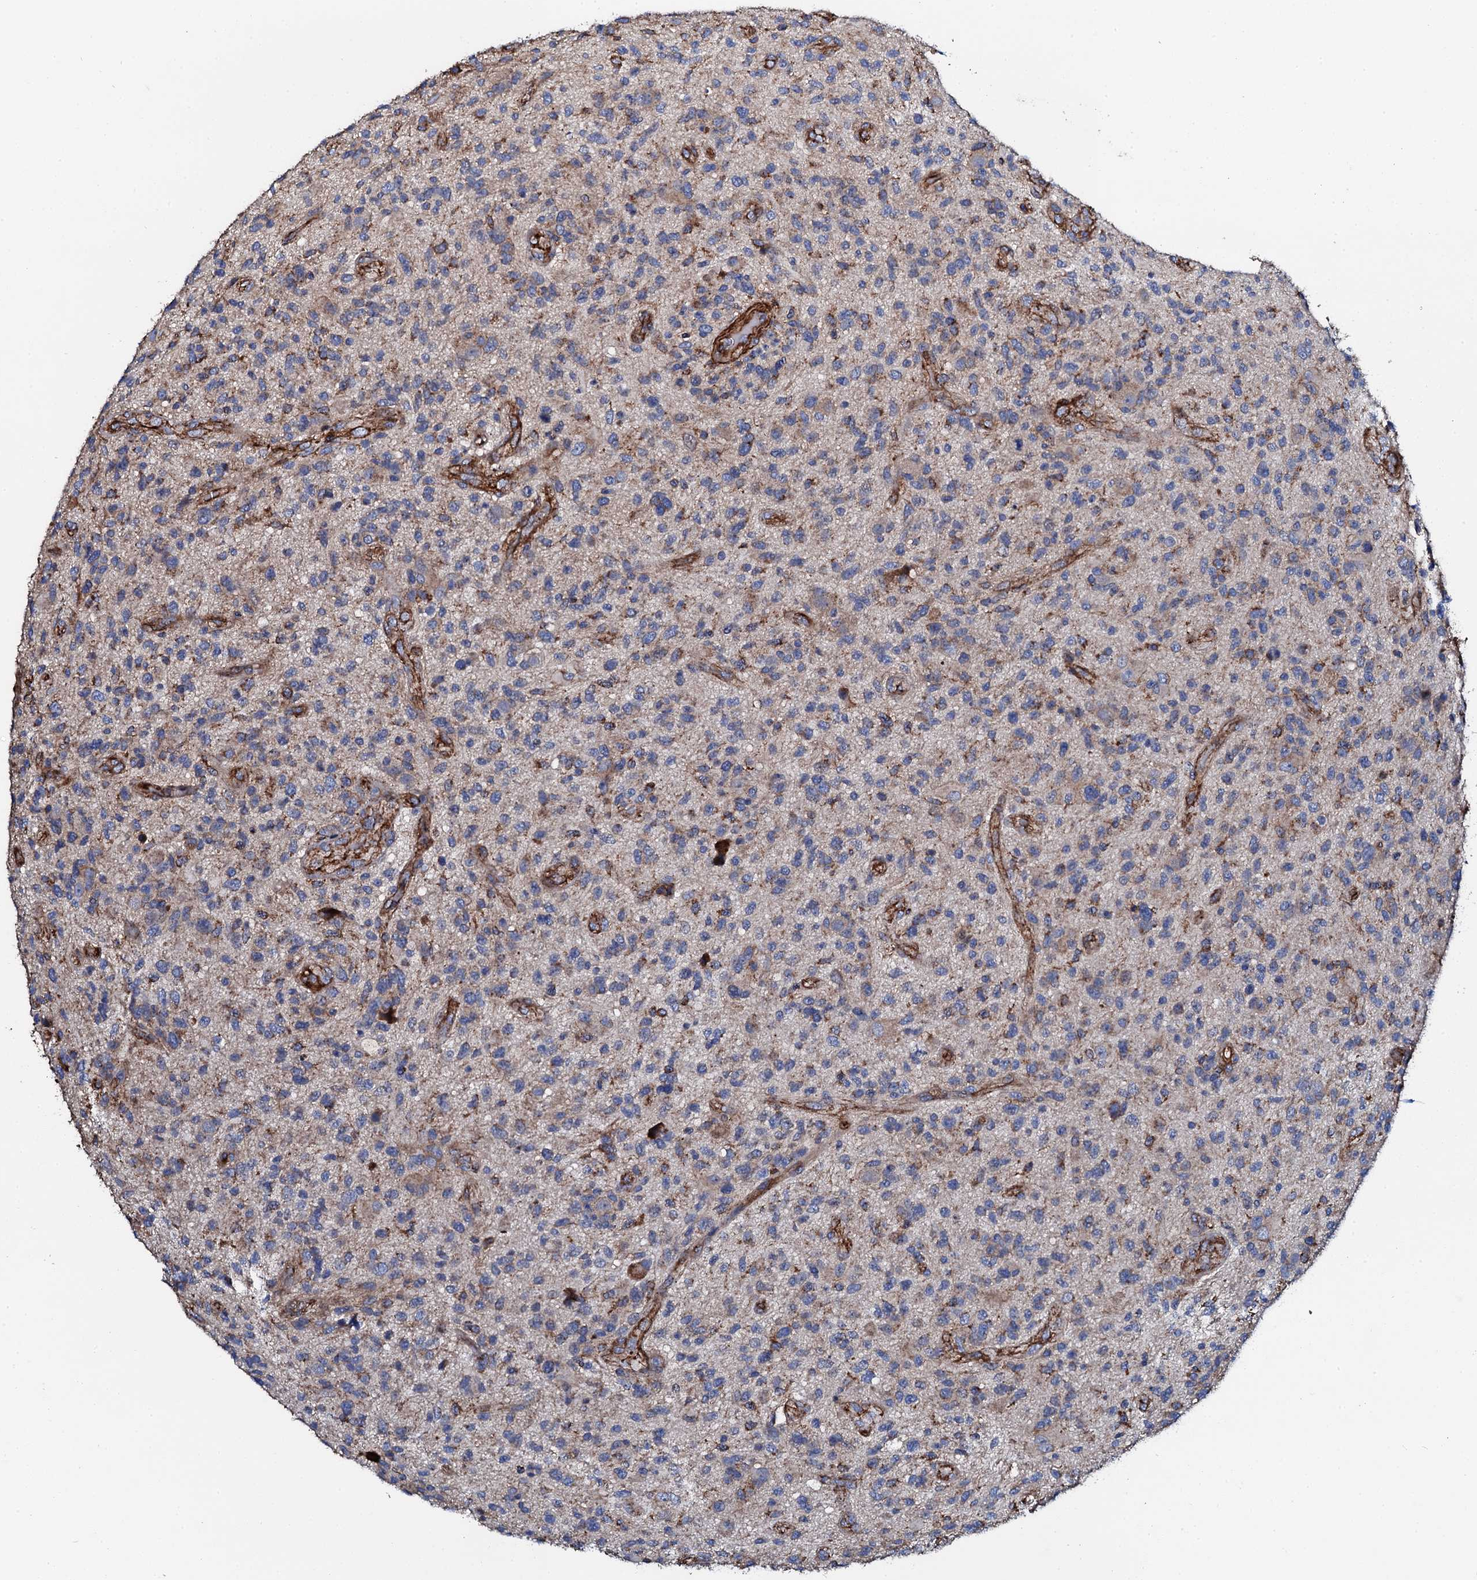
{"staining": {"intensity": "moderate", "quantity": "<25%", "location": "cytoplasmic/membranous"}, "tissue": "glioma", "cell_type": "Tumor cells", "image_type": "cancer", "snomed": [{"axis": "morphology", "description": "Glioma, malignant, High grade"}, {"axis": "topography", "description": "Brain"}], "caption": "Glioma was stained to show a protein in brown. There is low levels of moderate cytoplasmic/membranous expression in about <25% of tumor cells.", "gene": "INTS10", "patient": {"sex": "male", "age": 47}}